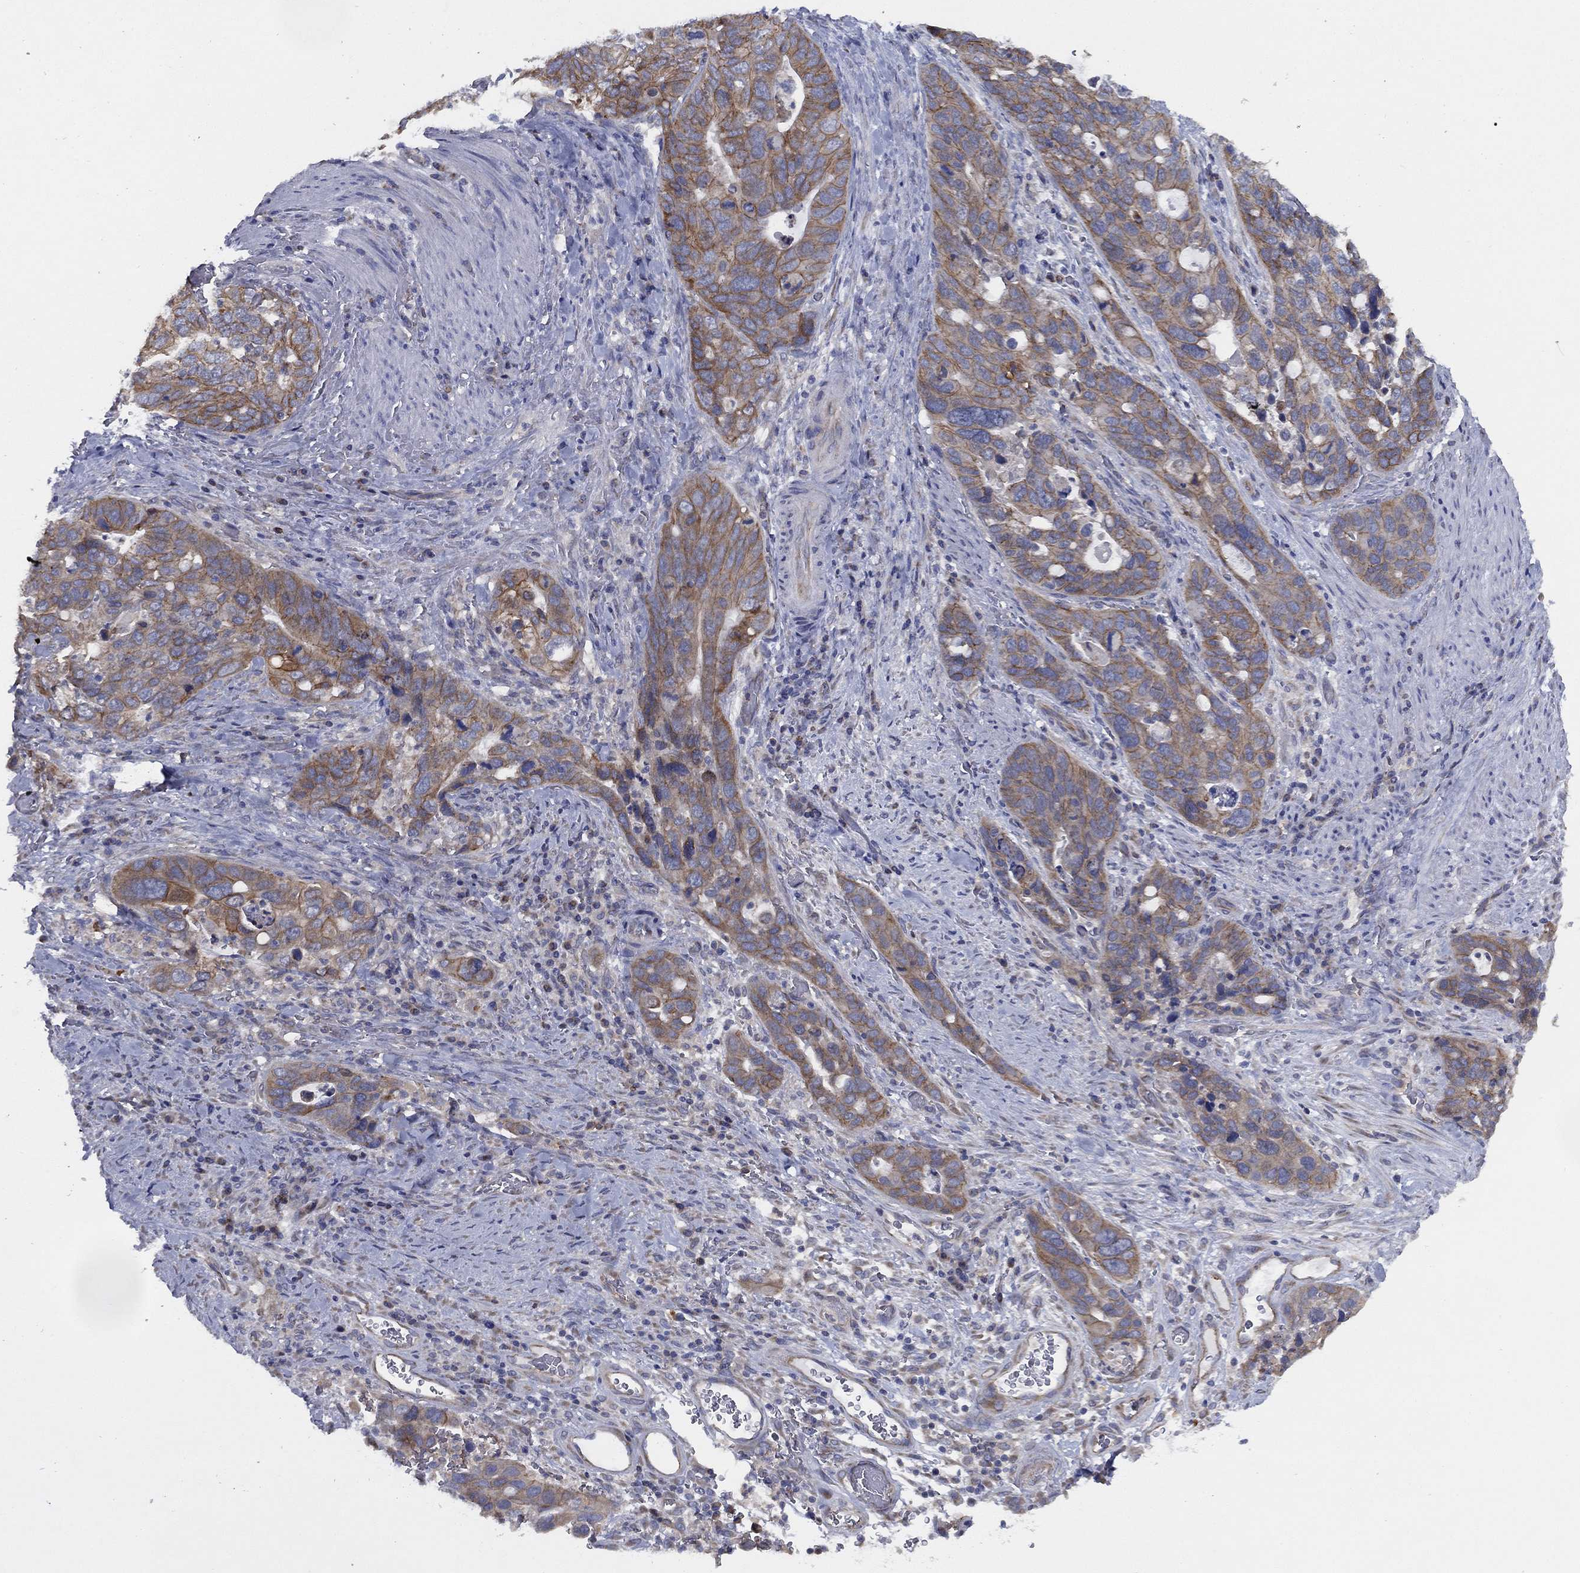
{"staining": {"intensity": "moderate", "quantity": ">75%", "location": "cytoplasmic/membranous"}, "tissue": "stomach cancer", "cell_type": "Tumor cells", "image_type": "cancer", "snomed": [{"axis": "morphology", "description": "Adenocarcinoma, NOS"}, {"axis": "topography", "description": "Stomach"}], "caption": "Immunohistochemistry (IHC) histopathology image of neoplastic tissue: stomach cancer (adenocarcinoma) stained using immunohistochemistry exhibits medium levels of moderate protein expression localized specifically in the cytoplasmic/membranous of tumor cells, appearing as a cytoplasmic/membranous brown color.", "gene": "ZNF223", "patient": {"sex": "male", "age": 54}}